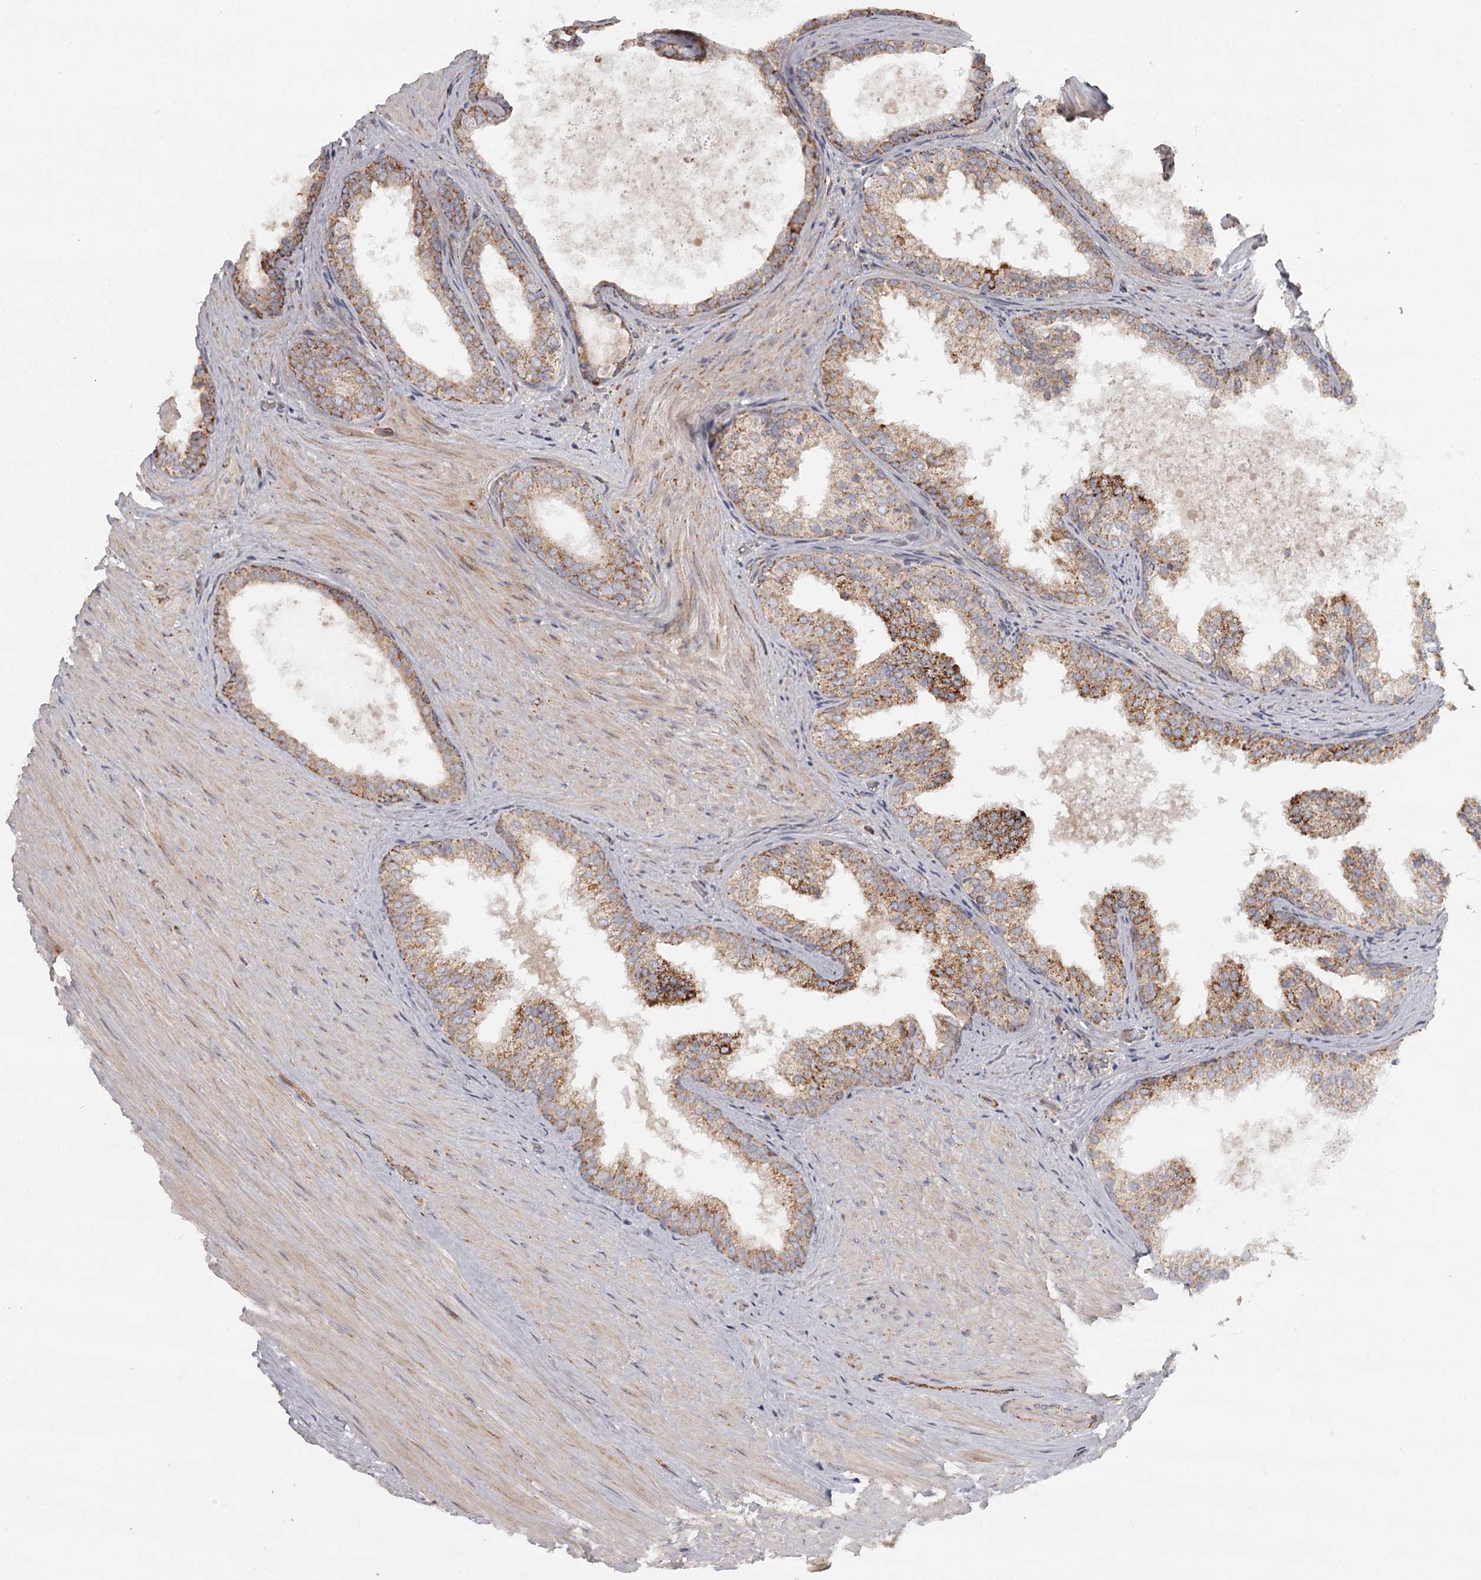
{"staining": {"intensity": "moderate", "quantity": ">75%", "location": "cytoplasmic/membranous"}, "tissue": "prostate cancer", "cell_type": "Tumor cells", "image_type": "cancer", "snomed": [{"axis": "morphology", "description": "Adenocarcinoma, High grade"}, {"axis": "topography", "description": "Prostate"}], "caption": "Prostate cancer (adenocarcinoma (high-grade)) tissue shows moderate cytoplasmic/membranous expression in about >75% of tumor cells, visualized by immunohistochemistry.", "gene": "CDC123", "patient": {"sex": "male", "age": 65}}